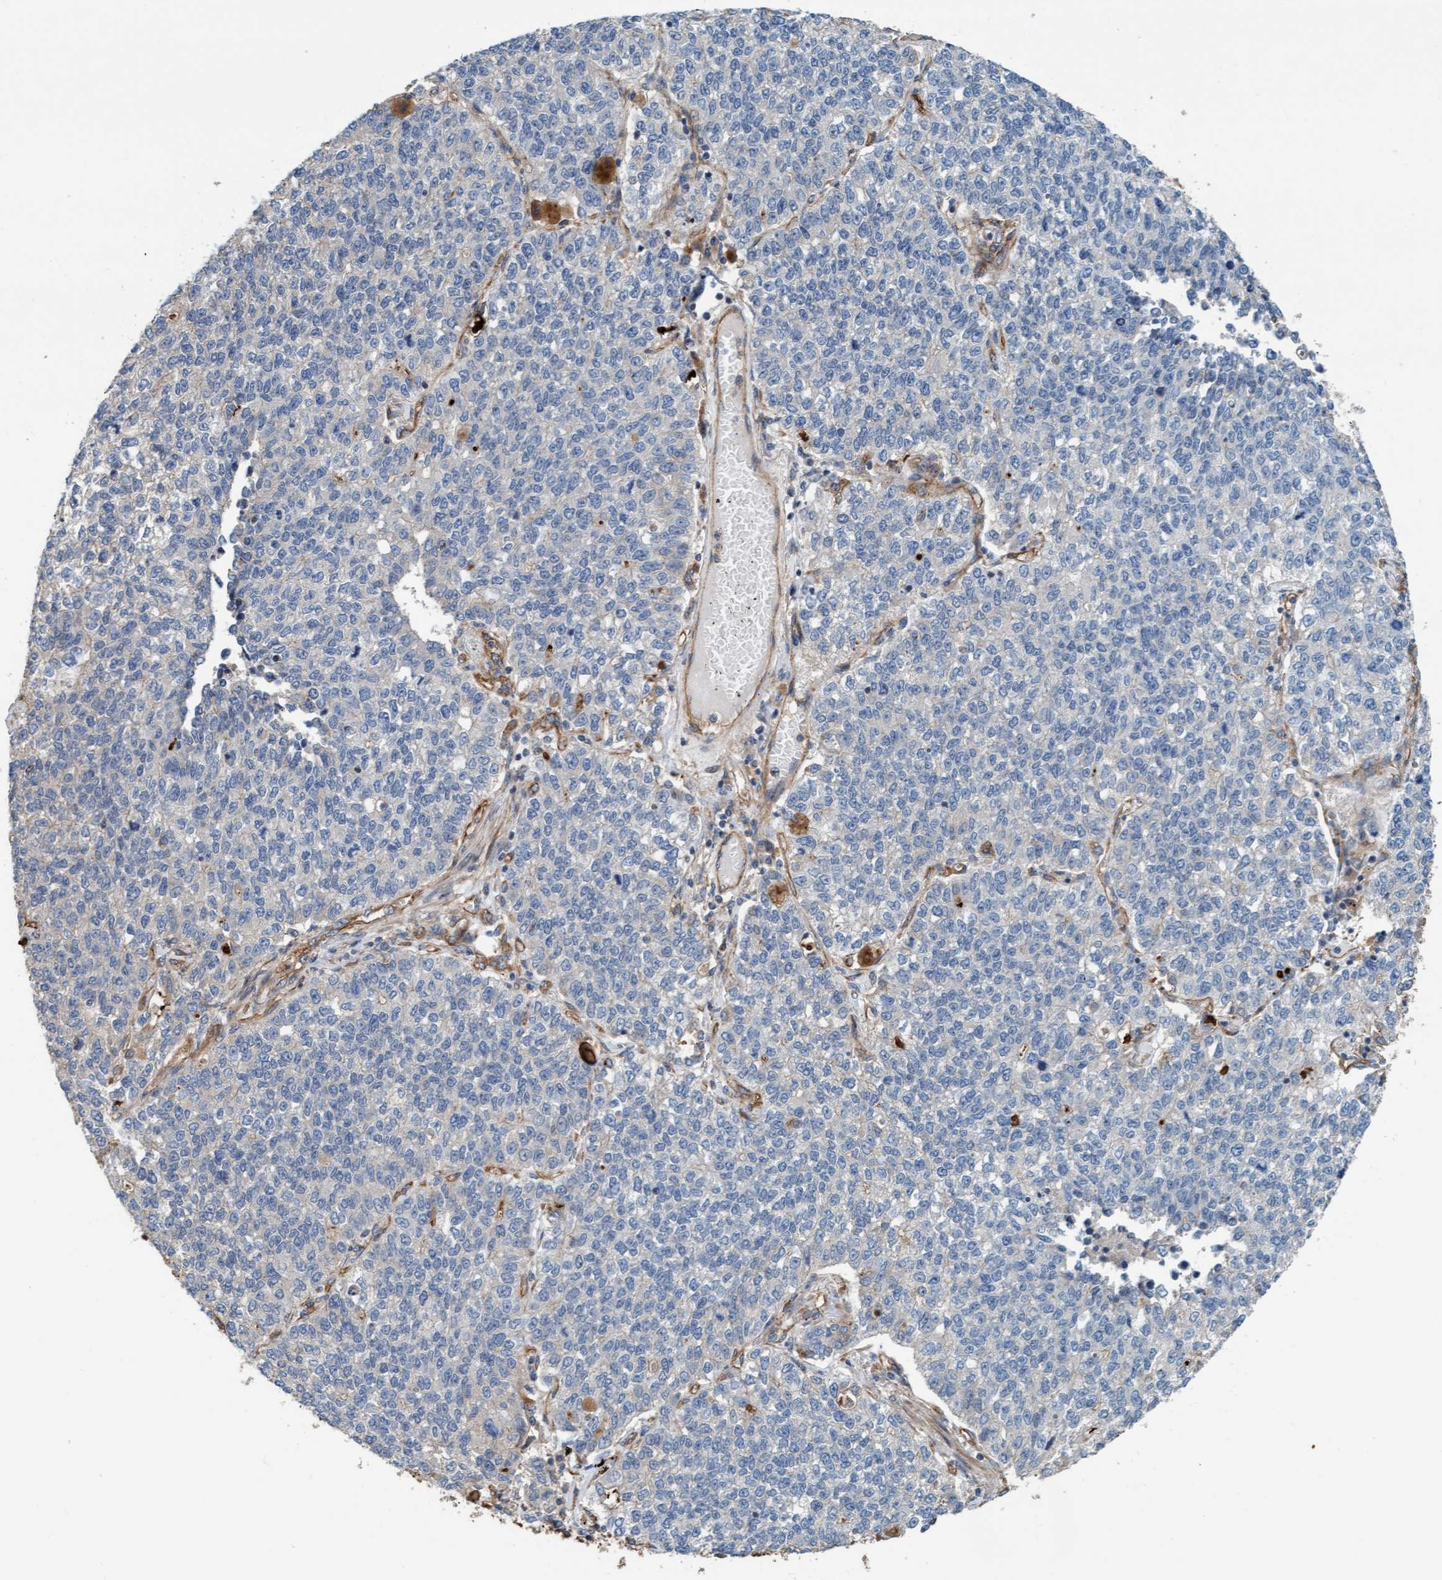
{"staining": {"intensity": "negative", "quantity": "none", "location": "none"}, "tissue": "lung cancer", "cell_type": "Tumor cells", "image_type": "cancer", "snomed": [{"axis": "morphology", "description": "Adenocarcinoma, NOS"}, {"axis": "topography", "description": "Lung"}], "caption": "Adenocarcinoma (lung) stained for a protein using immunohistochemistry shows no staining tumor cells.", "gene": "STXBP4", "patient": {"sex": "male", "age": 49}}